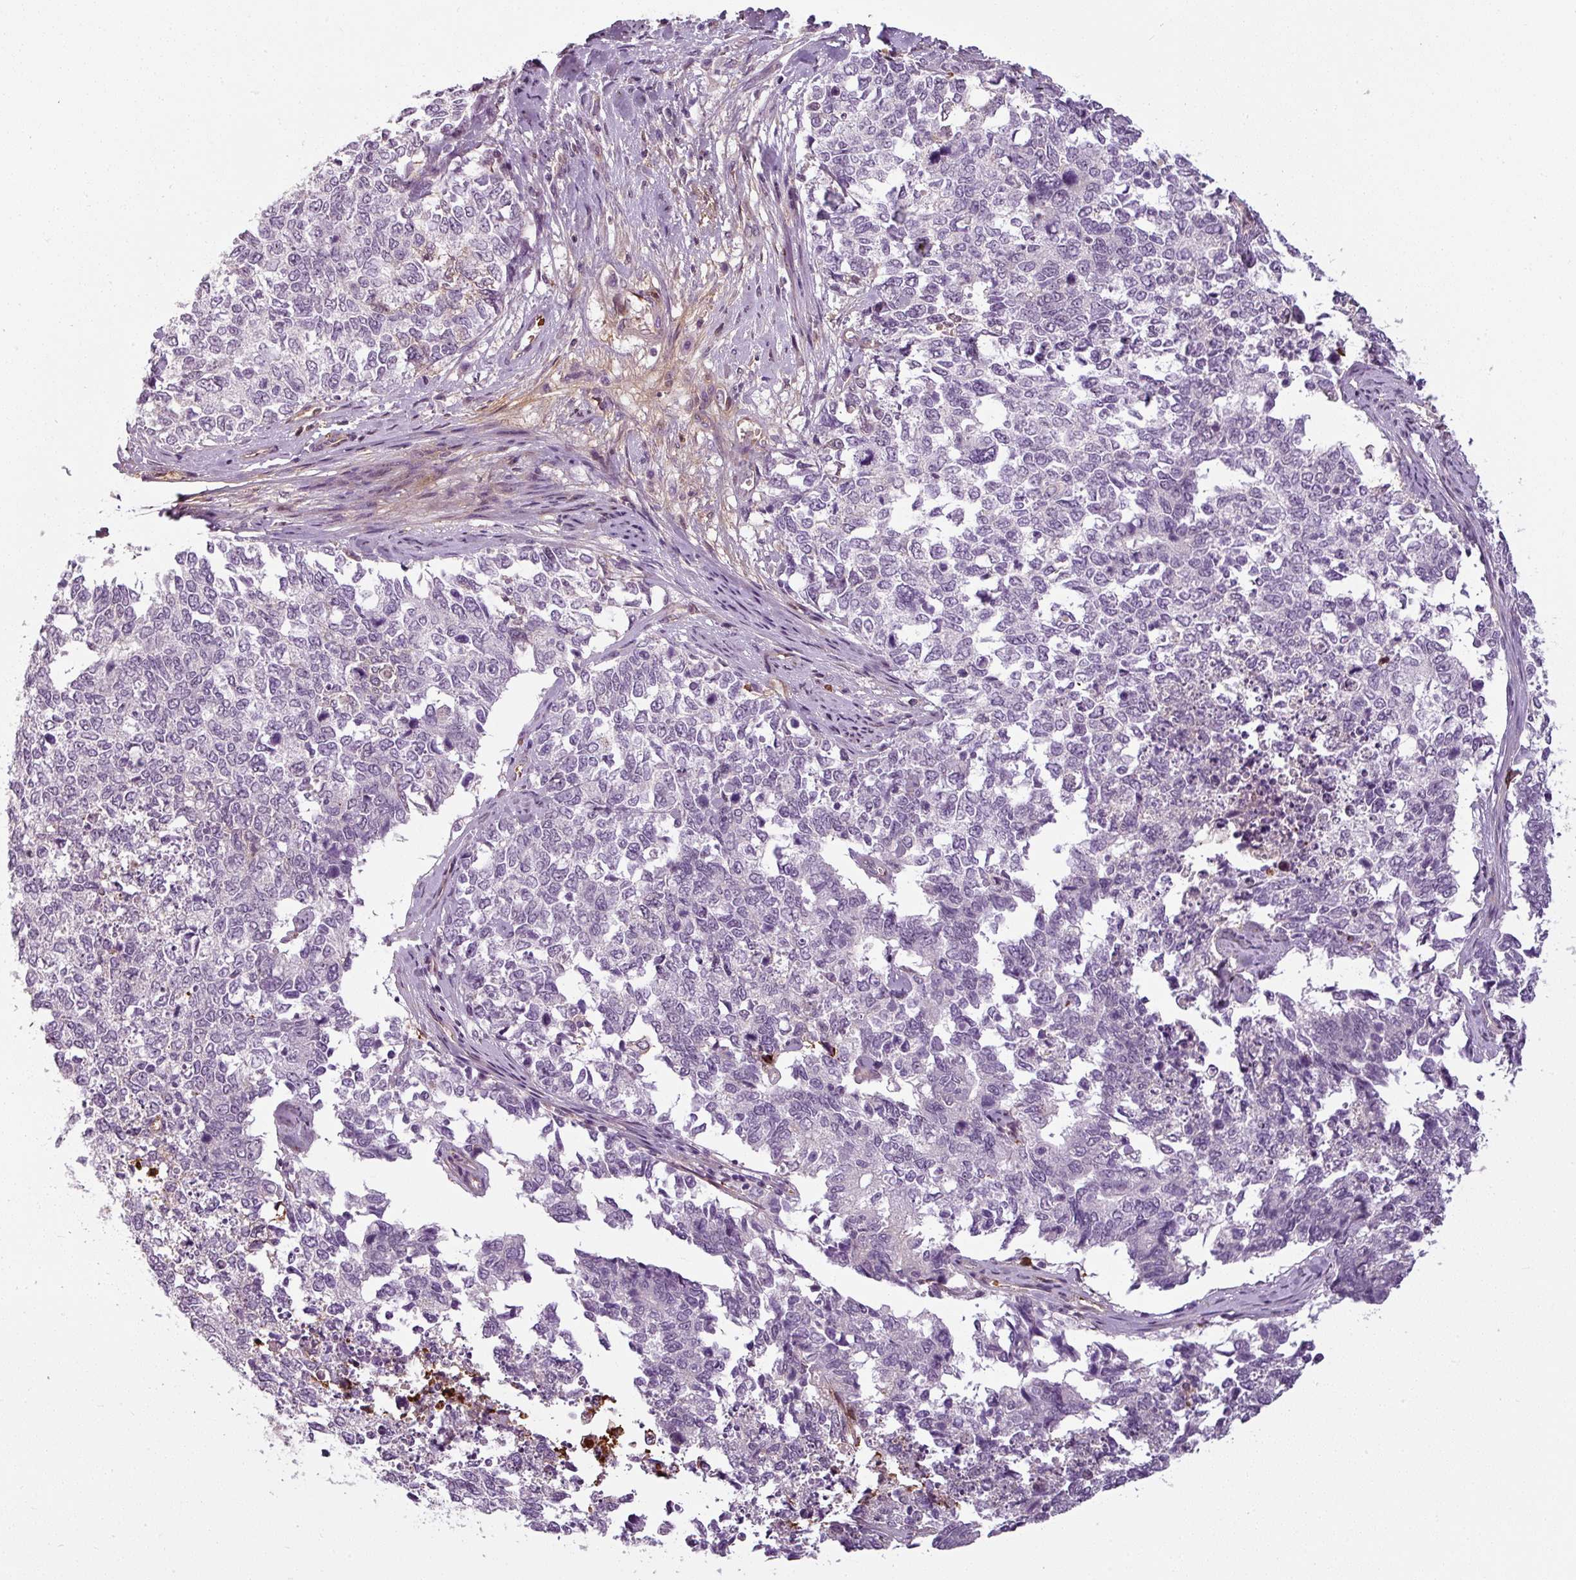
{"staining": {"intensity": "negative", "quantity": "none", "location": "none"}, "tissue": "cervical cancer", "cell_type": "Tumor cells", "image_type": "cancer", "snomed": [{"axis": "morphology", "description": "Squamous cell carcinoma, NOS"}, {"axis": "topography", "description": "Cervix"}], "caption": "Tumor cells show no significant protein positivity in cervical cancer. Brightfield microscopy of immunohistochemistry (IHC) stained with DAB (brown) and hematoxylin (blue), captured at high magnification.", "gene": "APOC1", "patient": {"sex": "female", "age": 63}}